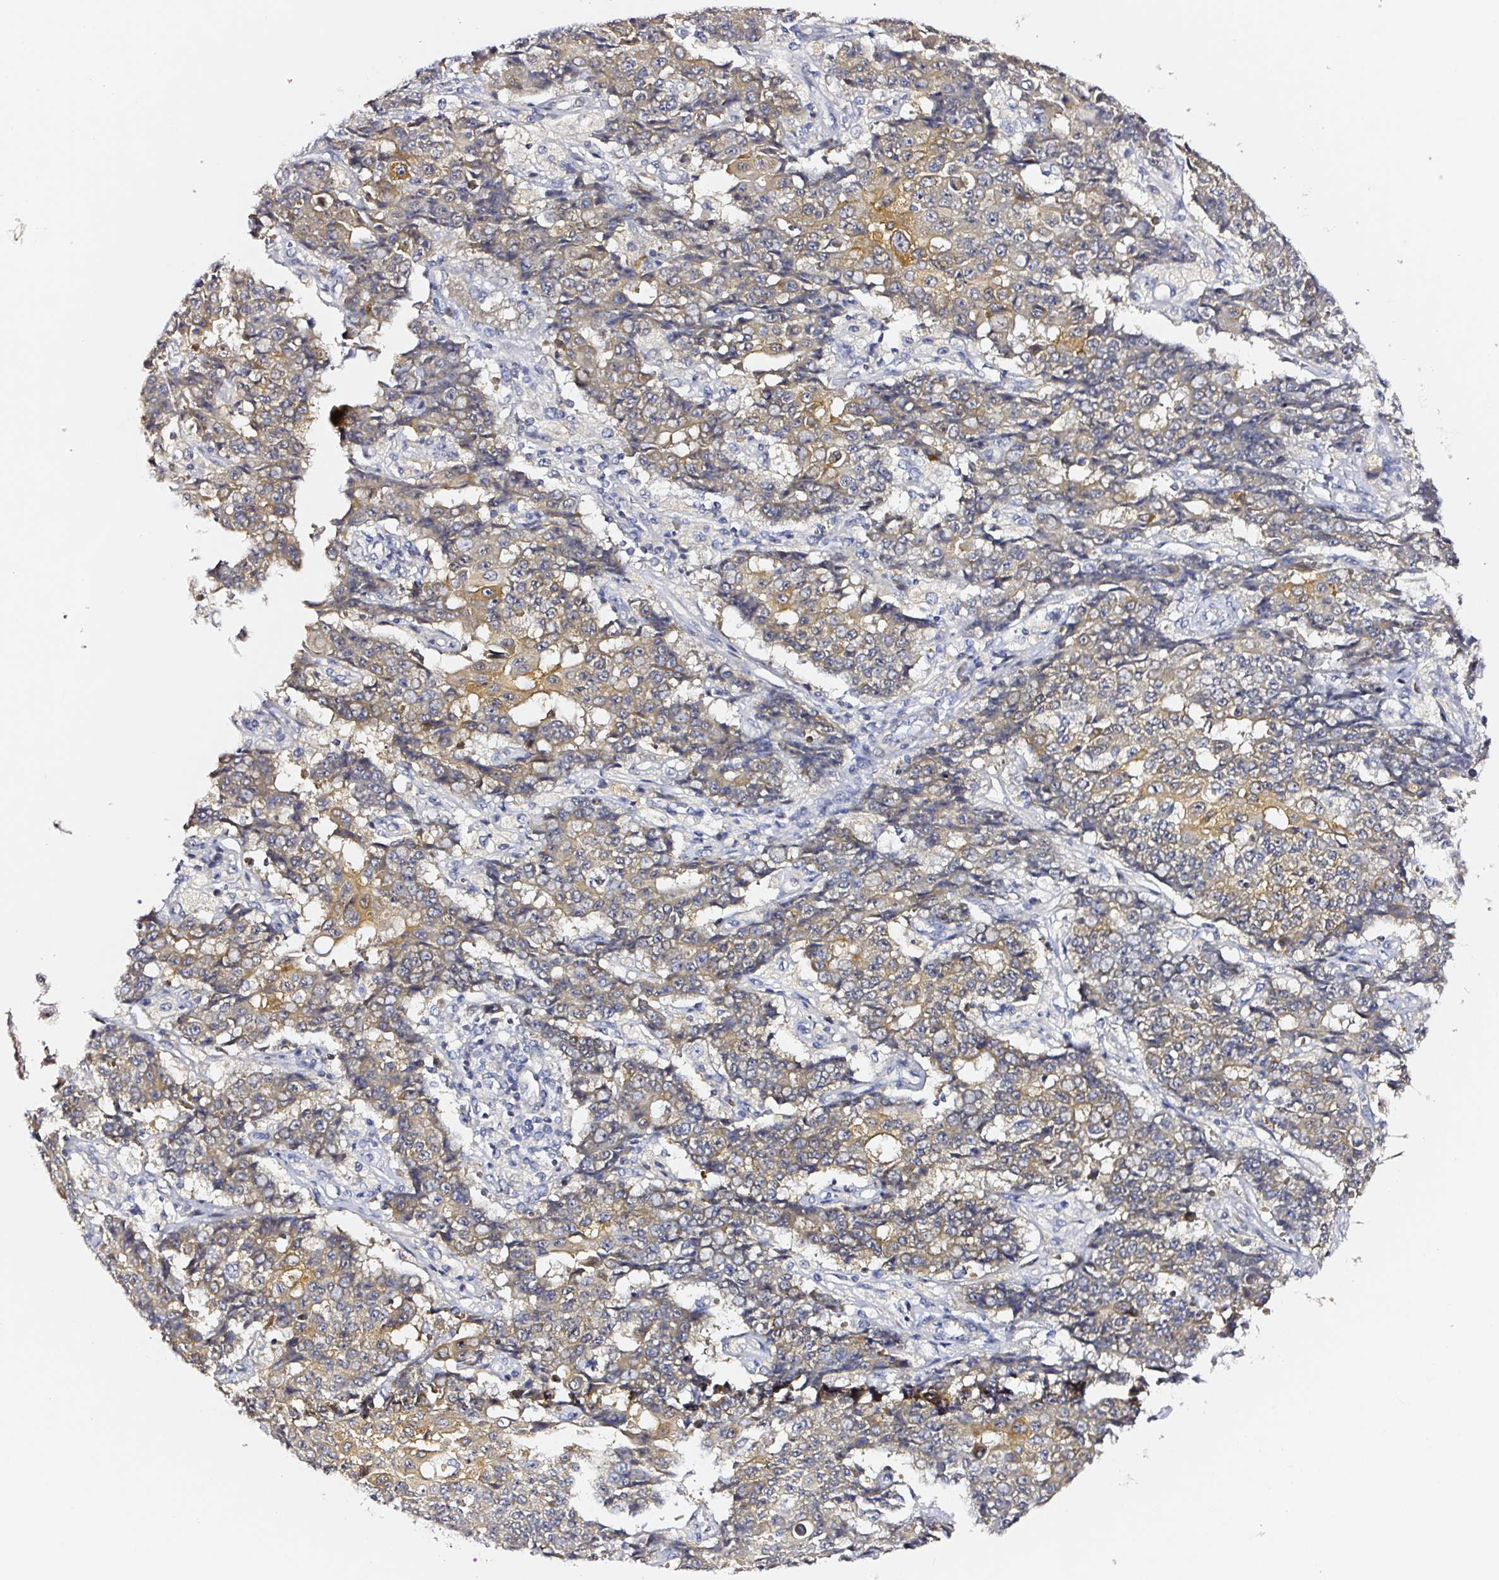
{"staining": {"intensity": "weak", "quantity": "25%-75%", "location": "cytoplasmic/membranous"}, "tissue": "ovarian cancer", "cell_type": "Tumor cells", "image_type": "cancer", "snomed": [{"axis": "morphology", "description": "Carcinoma, endometroid"}, {"axis": "topography", "description": "Ovary"}], "caption": "Immunohistochemistry photomicrograph of neoplastic tissue: human ovarian endometroid carcinoma stained using immunohistochemistry demonstrates low levels of weak protein expression localized specifically in the cytoplasmic/membranous of tumor cells, appearing as a cytoplasmic/membranous brown color.", "gene": "PRKAA2", "patient": {"sex": "female", "age": 42}}